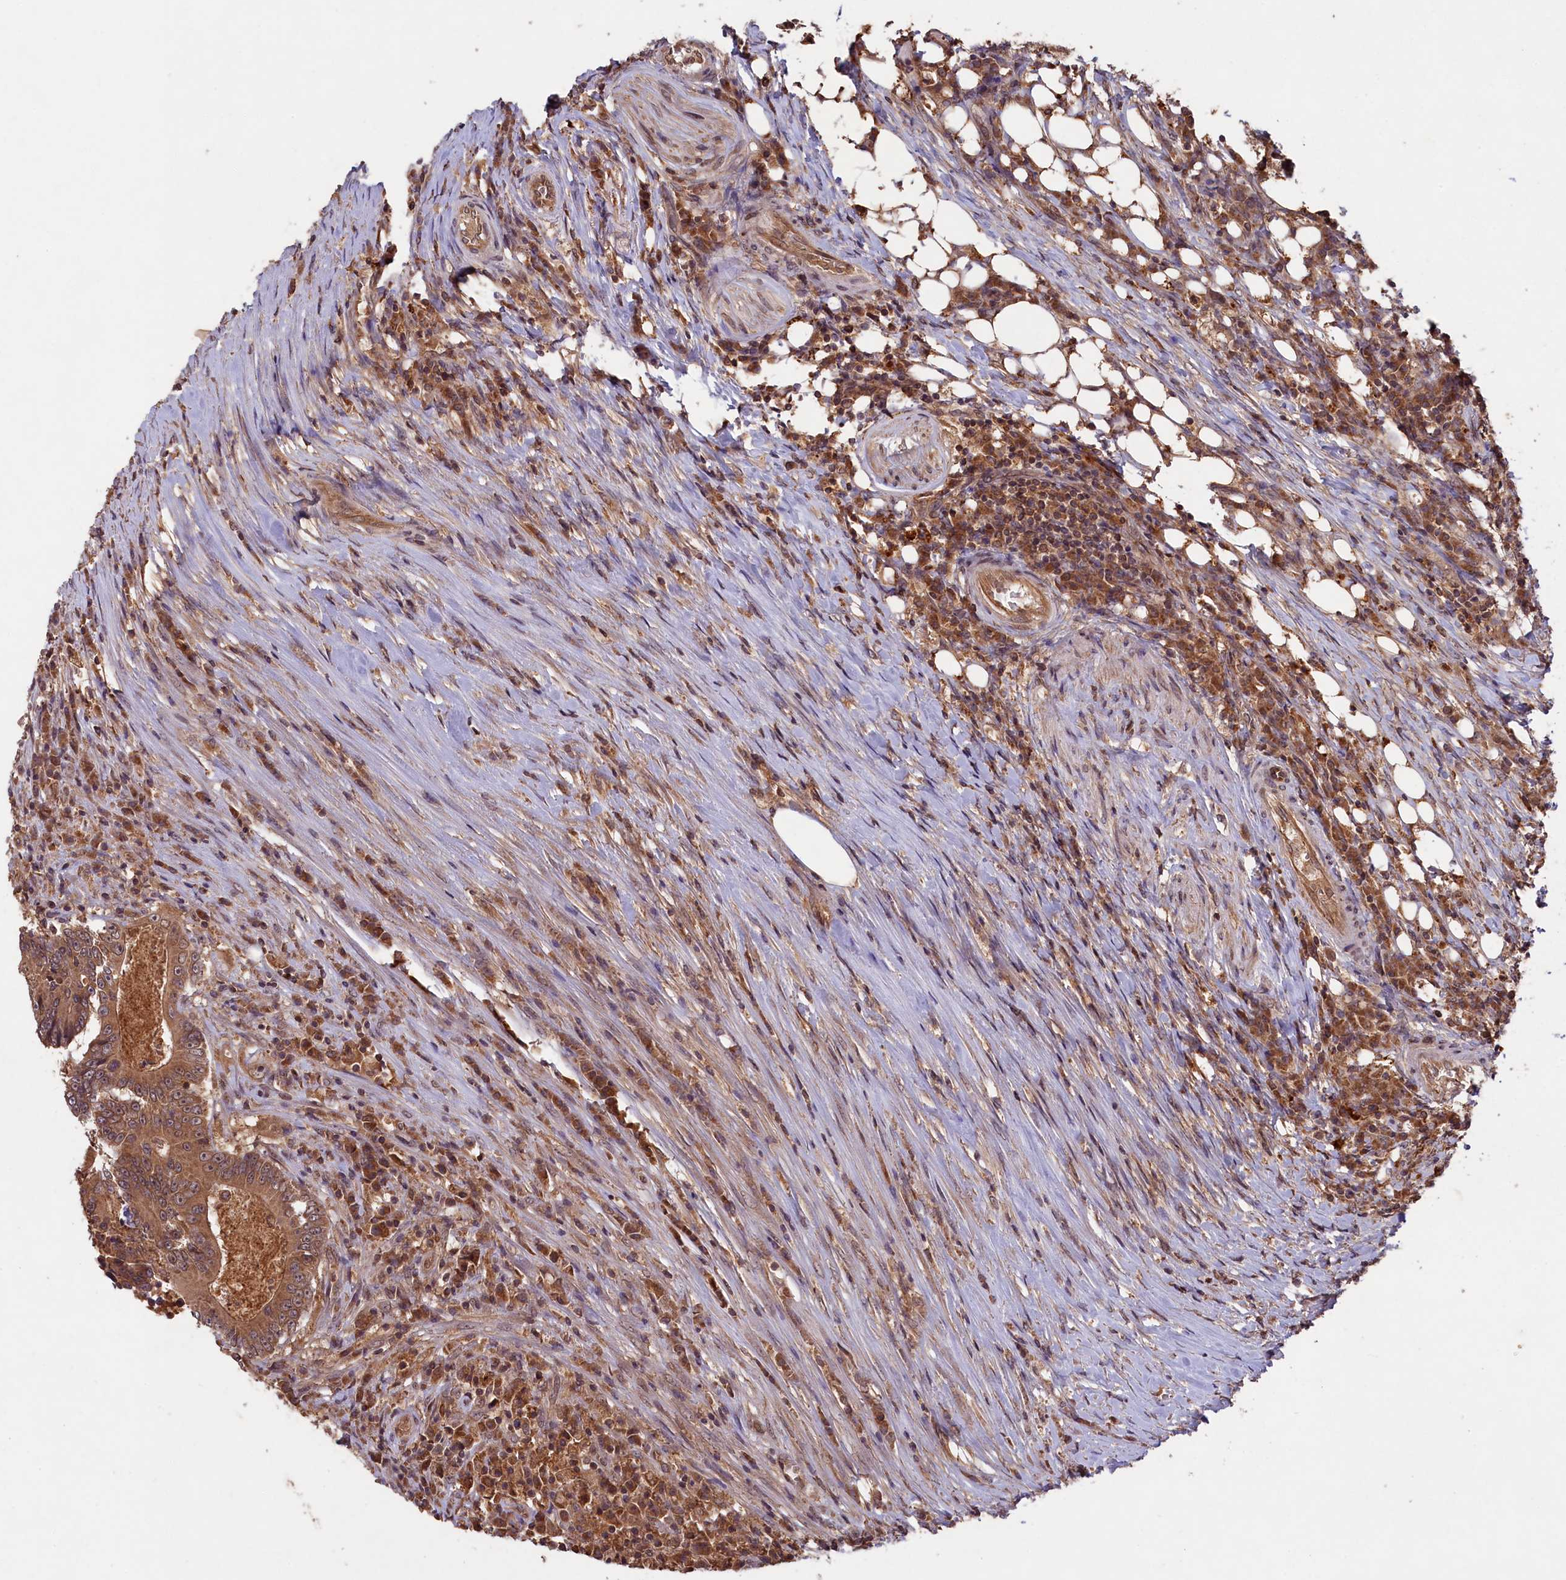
{"staining": {"intensity": "moderate", "quantity": ">75%", "location": "cytoplasmic/membranous"}, "tissue": "colorectal cancer", "cell_type": "Tumor cells", "image_type": "cancer", "snomed": [{"axis": "morphology", "description": "Adenocarcinoma, NOS"}, {"axis": "topography", "description": "Colon"}], "caption": "The micrograph shows a brown stain indicating the presence of a protein in the cytoplasmic/membranous of tumor cells in colorectal adenocarcinoma.", "gene": "CHAC1", "patient": {"sex": "male", "age": 83}}